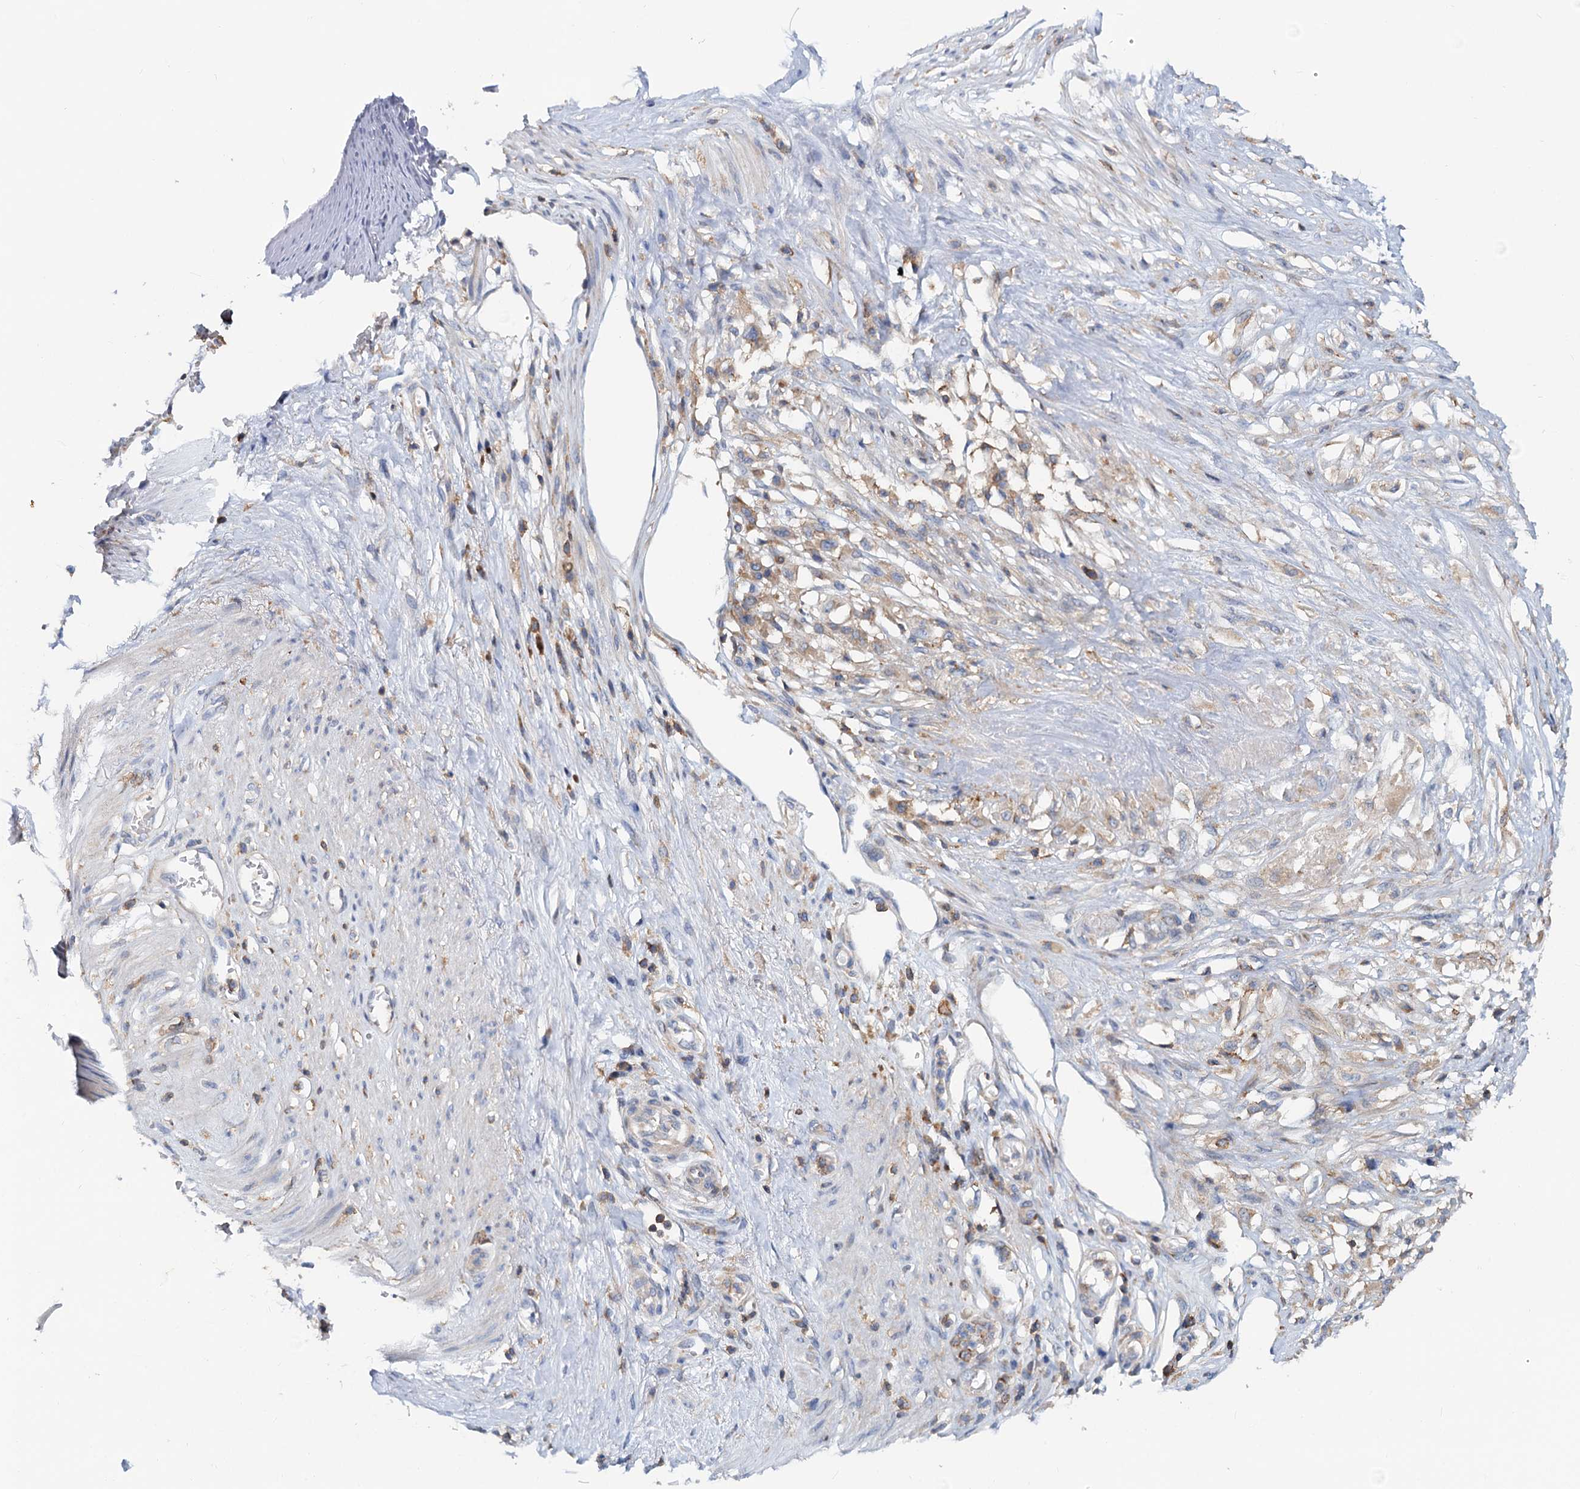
{"staining": {"intensity": "weak", "quantity": "<25%", "location": "cytoplasmic/membranous"}, "tissue": "stomach cancer", "cell_type": "Tumor cells", "image_type": "cancer", "snomed": [{"axis": "morphology", "description": "Adenocarcinoma, NOS"}, {"axis": "morphology", "description": "Adenocarcinoma, High grade"}, {"axis": "topography", "description": "Stomach, upper"}, {"axis": "topography", "description": "Stomach, lower"}], "caption": "The image reveals no significant staining in tumor cells of stomach high-grade adenocarcinoma.", "gene": "LRCH4", "patient": {"sex": "female", "age": 65}}